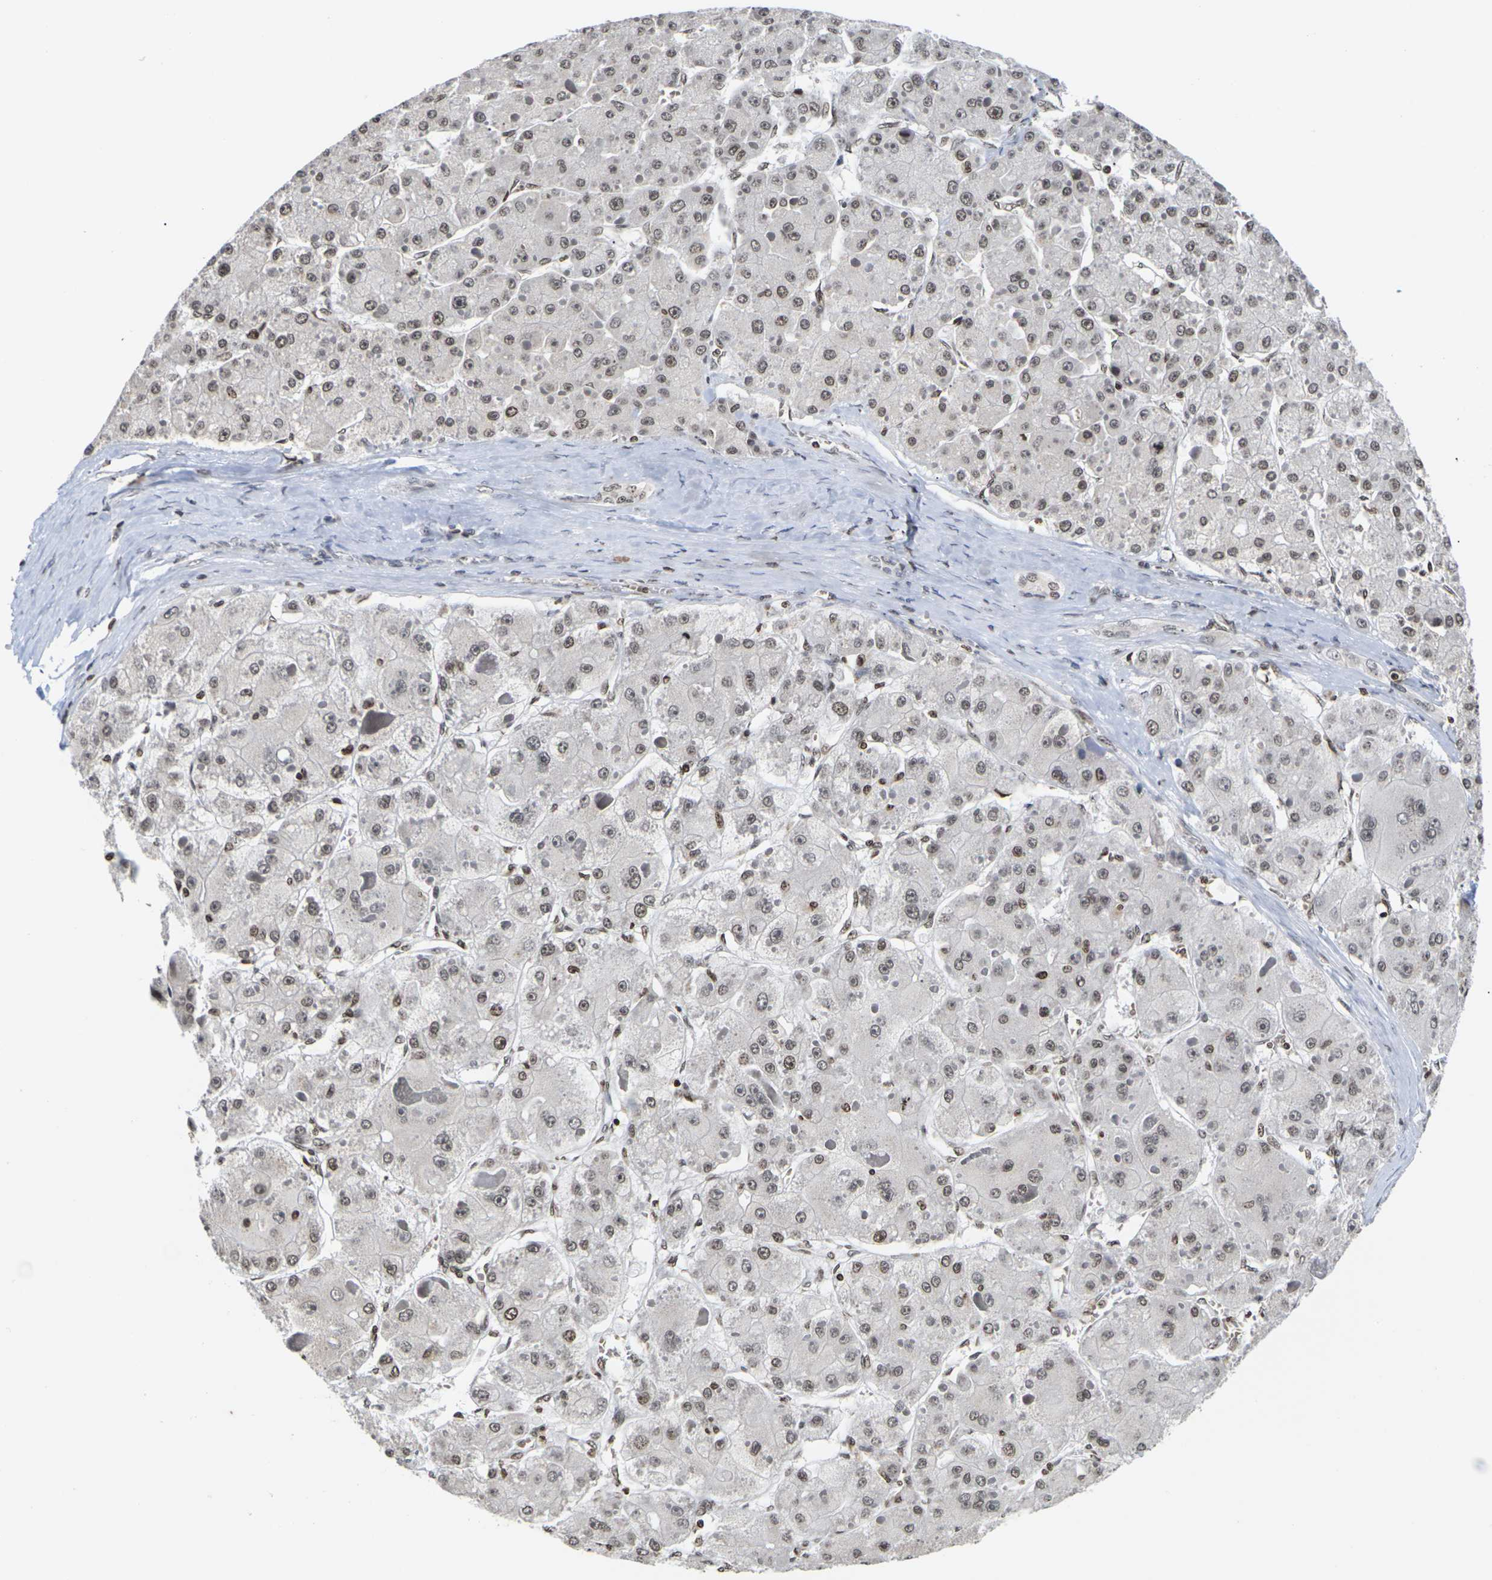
{"staining": {"intensity": "moderate", "quantity": ">75%", "location": "nuclear"}, "tissue": "liver cancer", "cell_type": "Tumor cells", "image_type": "cancer", "snomed": [{"axis": "morphology", "description": "Carcinoma, Hepatocellular, NOS"}, {"axis": "topography", "description": "Liver"}], "caption": "Liver cancer tissue exhibits moderate nuclear staining in about >75% of tumor cells", "gene": "ETV5", "patient": {"sex": "female", "age": 73}}